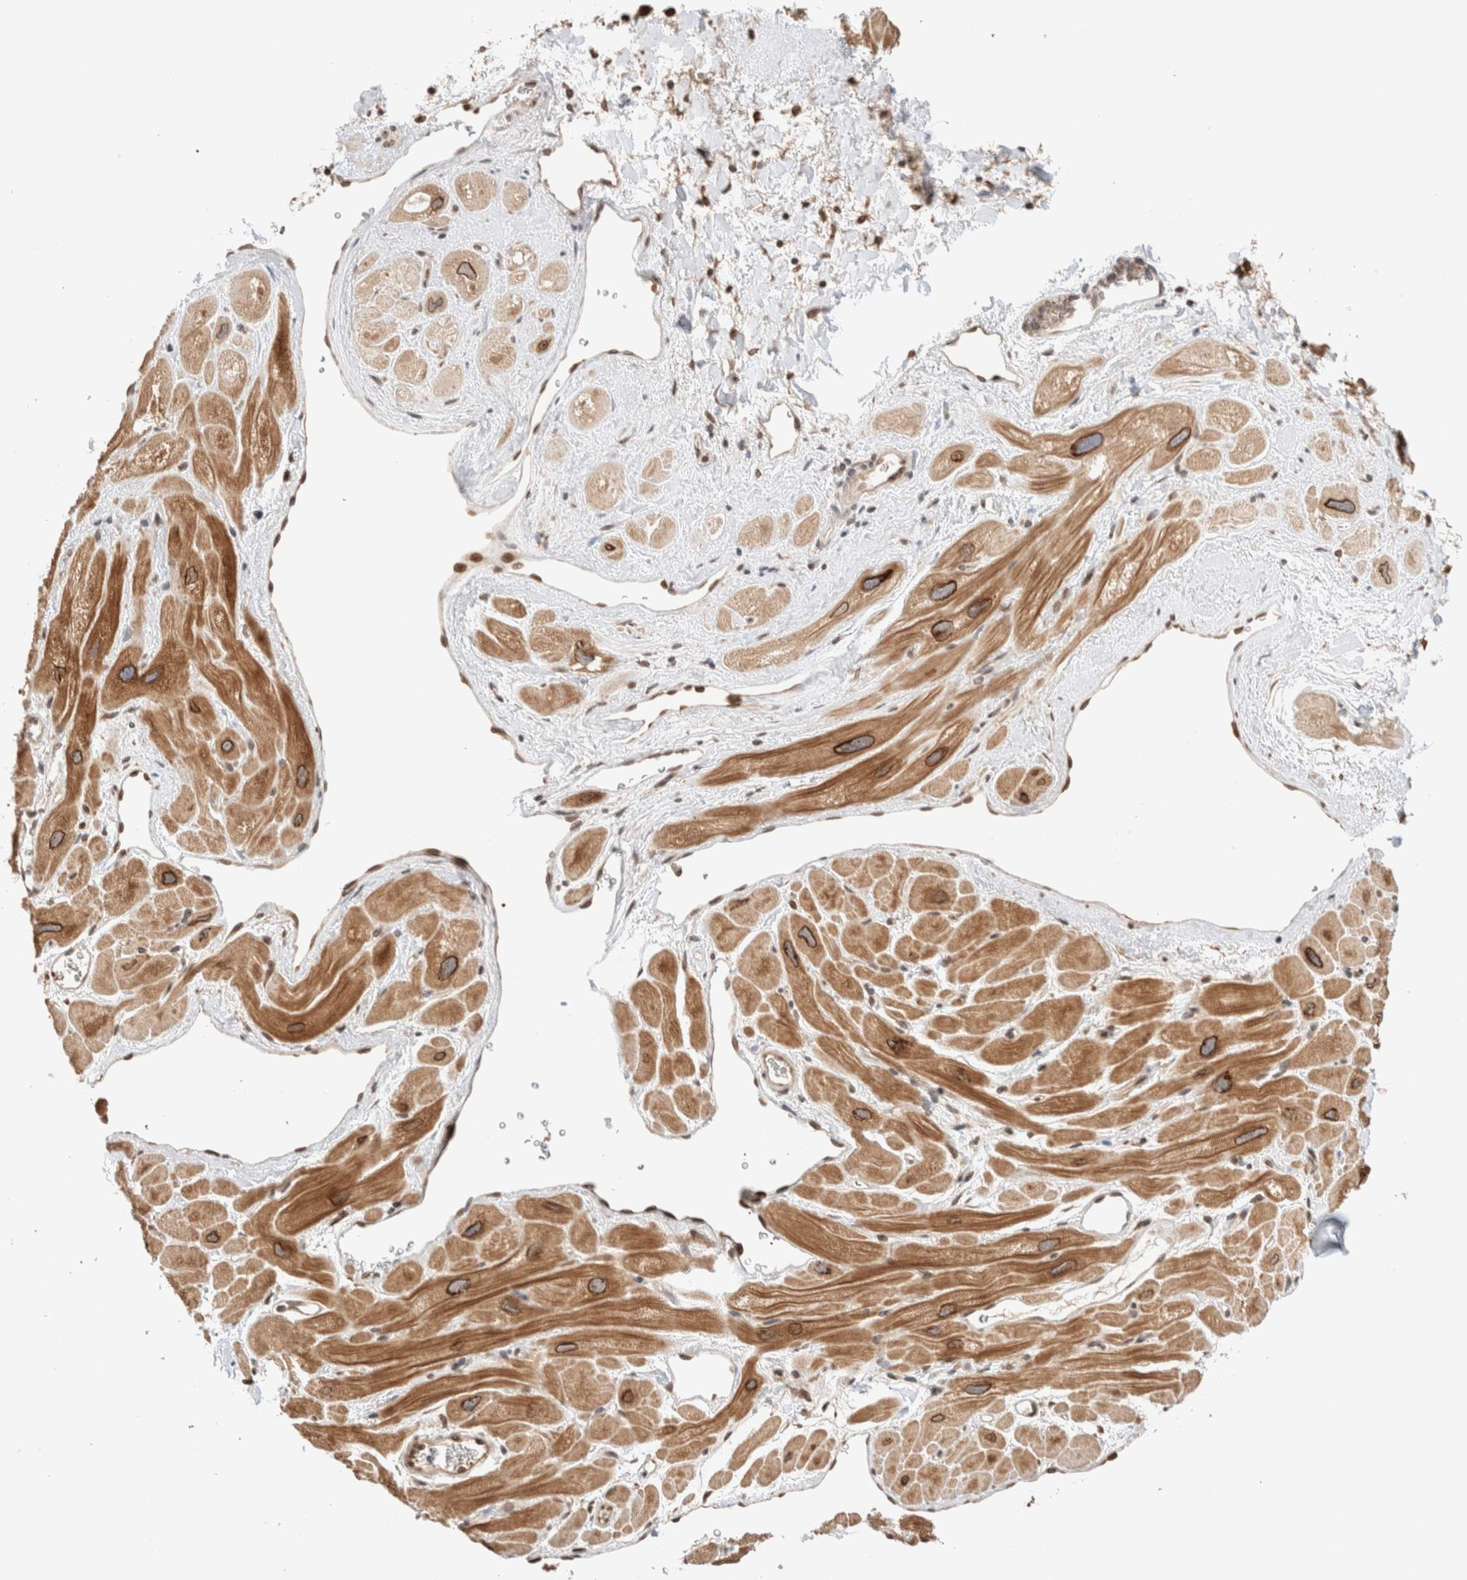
{"staining": {"intensity": "moderate", "quantity": ">75%", "location": "cytoplasmic/membranous,nuclear"}, "tissue": "heart muscle", "cell_type": "Cardiomyocytes", "image_type": "normal", "snomed": [{"axis": "morphology", "description": "Normal tissue, NOS"}, {"axis": "topography", "description": "Heart"}], "caption": "Unremarkable heart muscle reveals moderate cytoplasmic/membranous,nuclear expression in approximately >75% of cardiomyocytes, visualized by immunohistochemistry. The staining was performed using DAB, with brown indicating positive protein expression. Nuclei are stained blue with hematoxylin.", "gene": "TPR", "patient": {"sex": "male", "age": 49}}